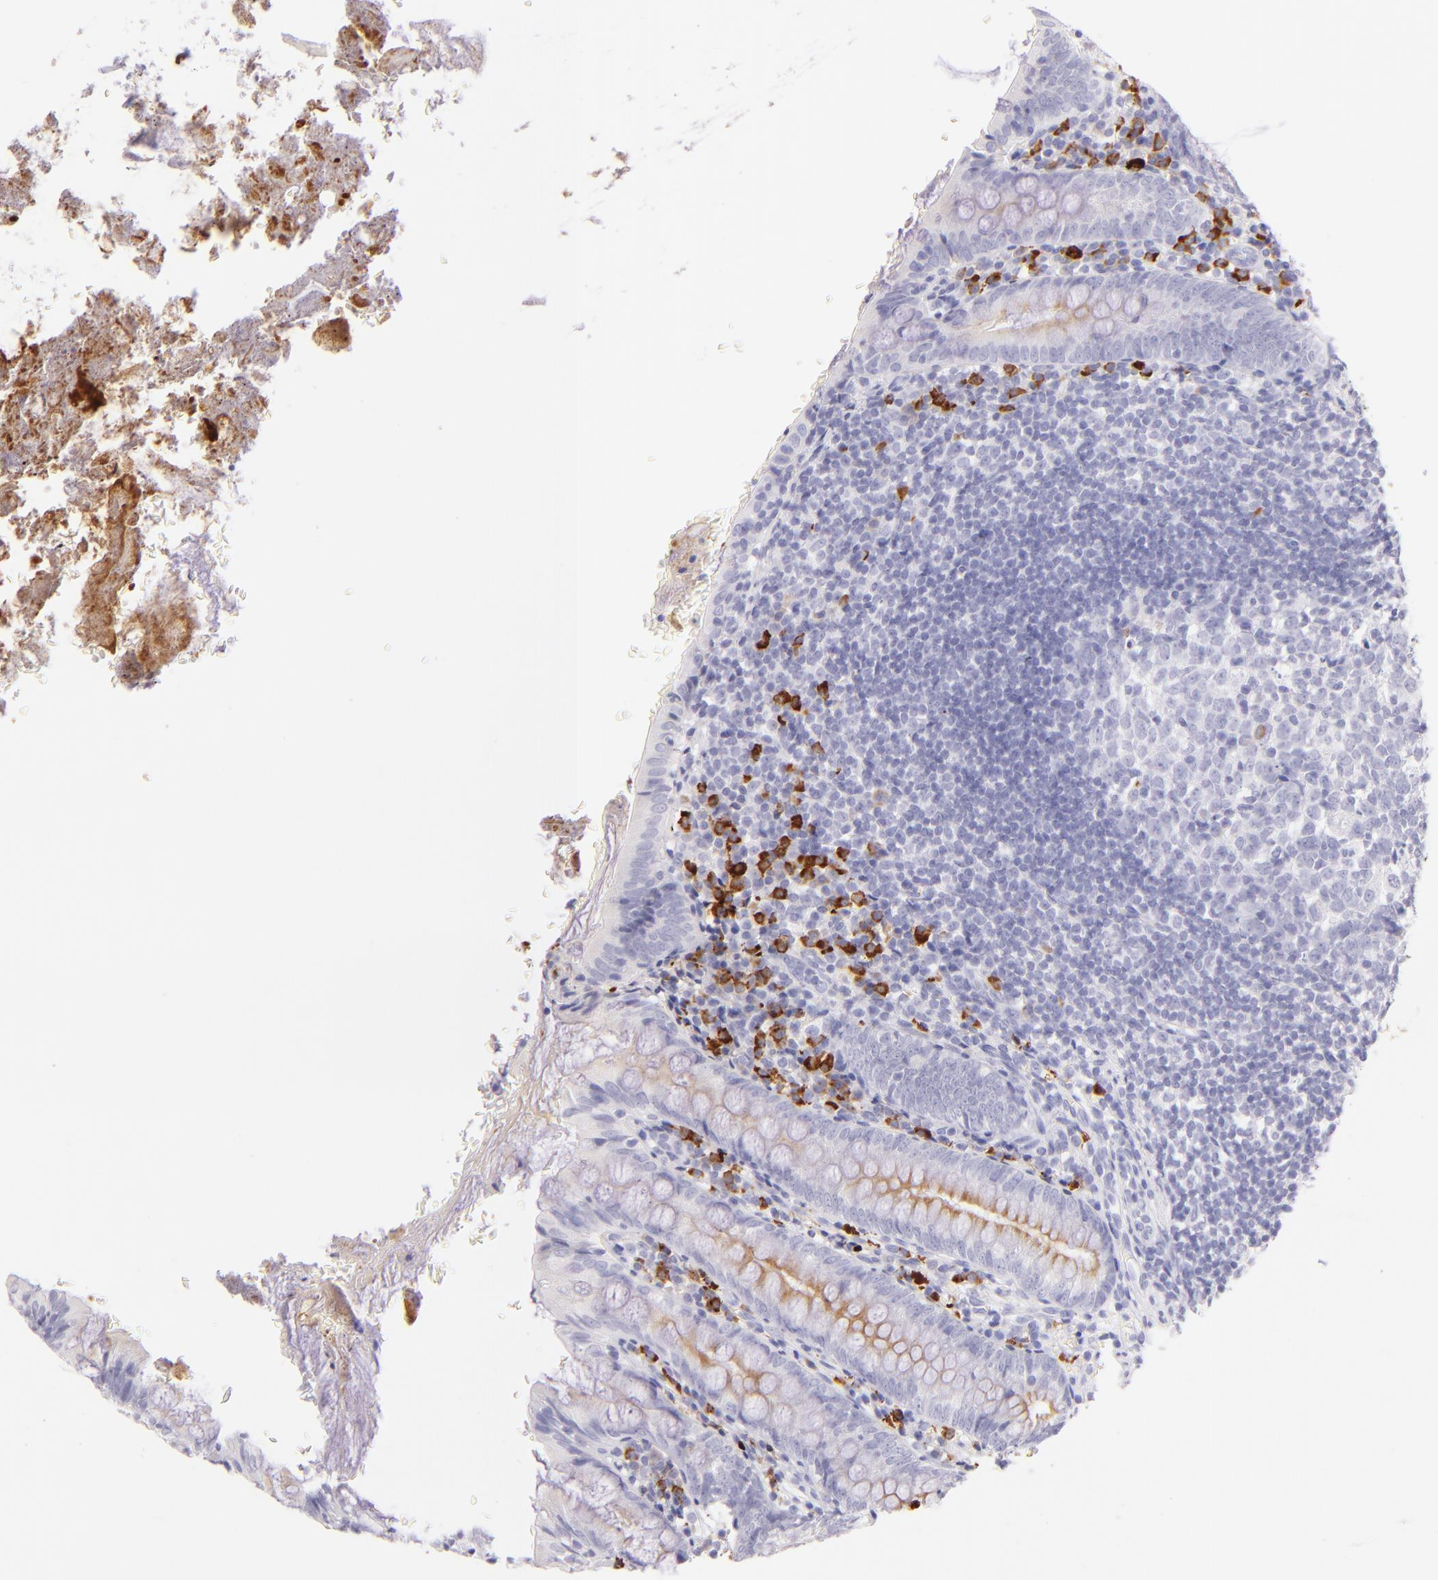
{"staining": {"intensity": "weak", "quantity": "<25%", "location": "cytoplasmic/membranous"}, "tissue": "appendix", "cell_type": "Glandular cells", "image_type": "normal", "snomed": [{"axis": "morphology", "description": "Normal tissue, NOS"}, {"axis": "topography", "description": "Appendix"}], "caption": "High magnification brightfield microscopy of normal appendix stained with DAB (brown) and counterstained with hematoxylin (blue): glandular cells show no significant positivity. (DAB immunohistochemistry (IHC) visualized using brightfield microscopy, high magnification).", "gene": "SDC1", "patient": {"sex": "female", "age": 10}}